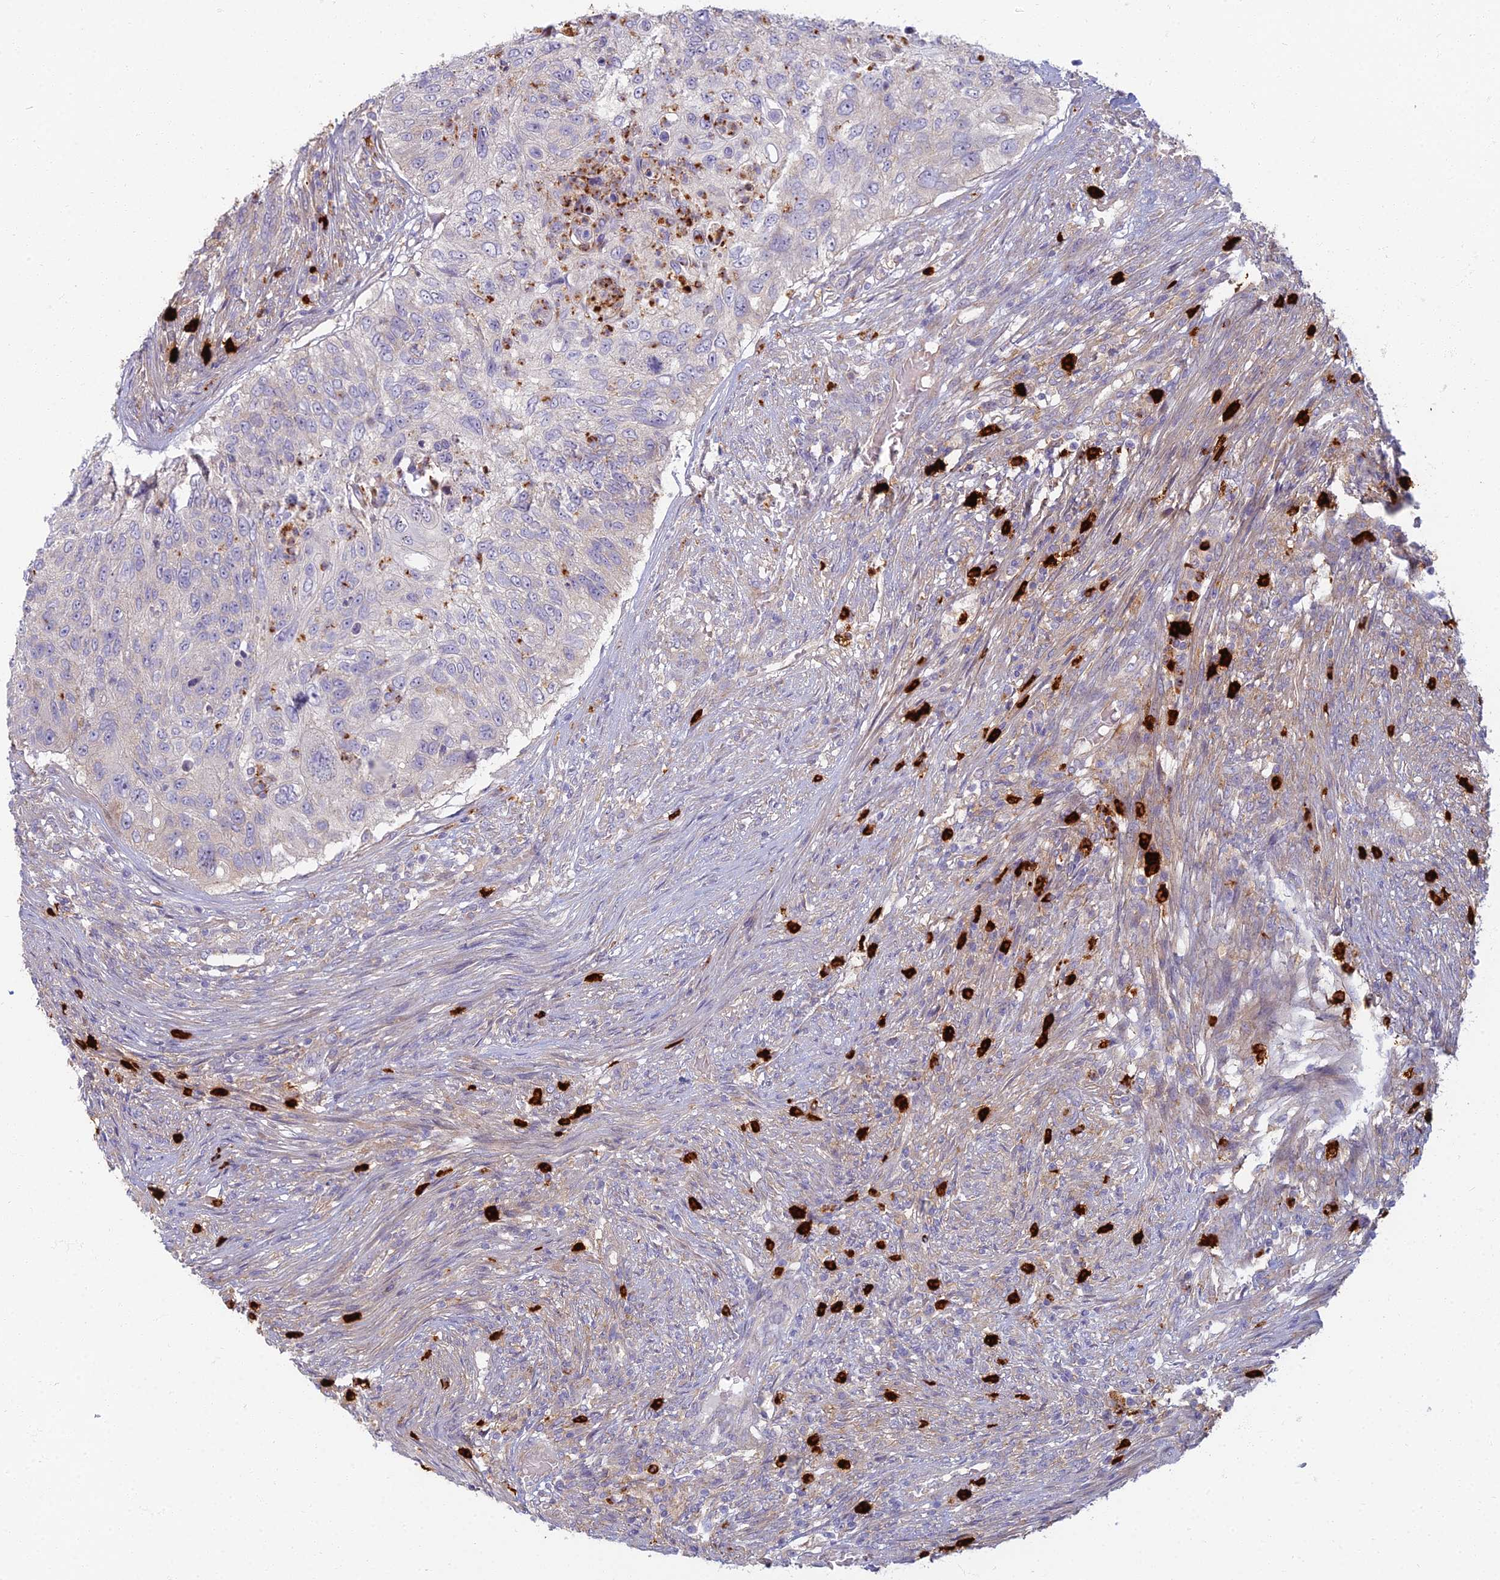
{"staining": {"intensity": "negative", "quantity": "none", "location": "none"}, "tissue": "urothelial cancer", "cell_type": "Tumor cells", "image_type": "cancer", "snomed": [{"axis": "morphology", "description": "Urothelial carcinoma, High grade"}, {"axis": "topography", "description": "Urinary bladder"}], "caption": "A micrograph of human urothelial carcinoma (high-grade) is negative for staining in tumor cells.", "gene": "PROX2", "patient": {"sex": "female", "age": 60}}